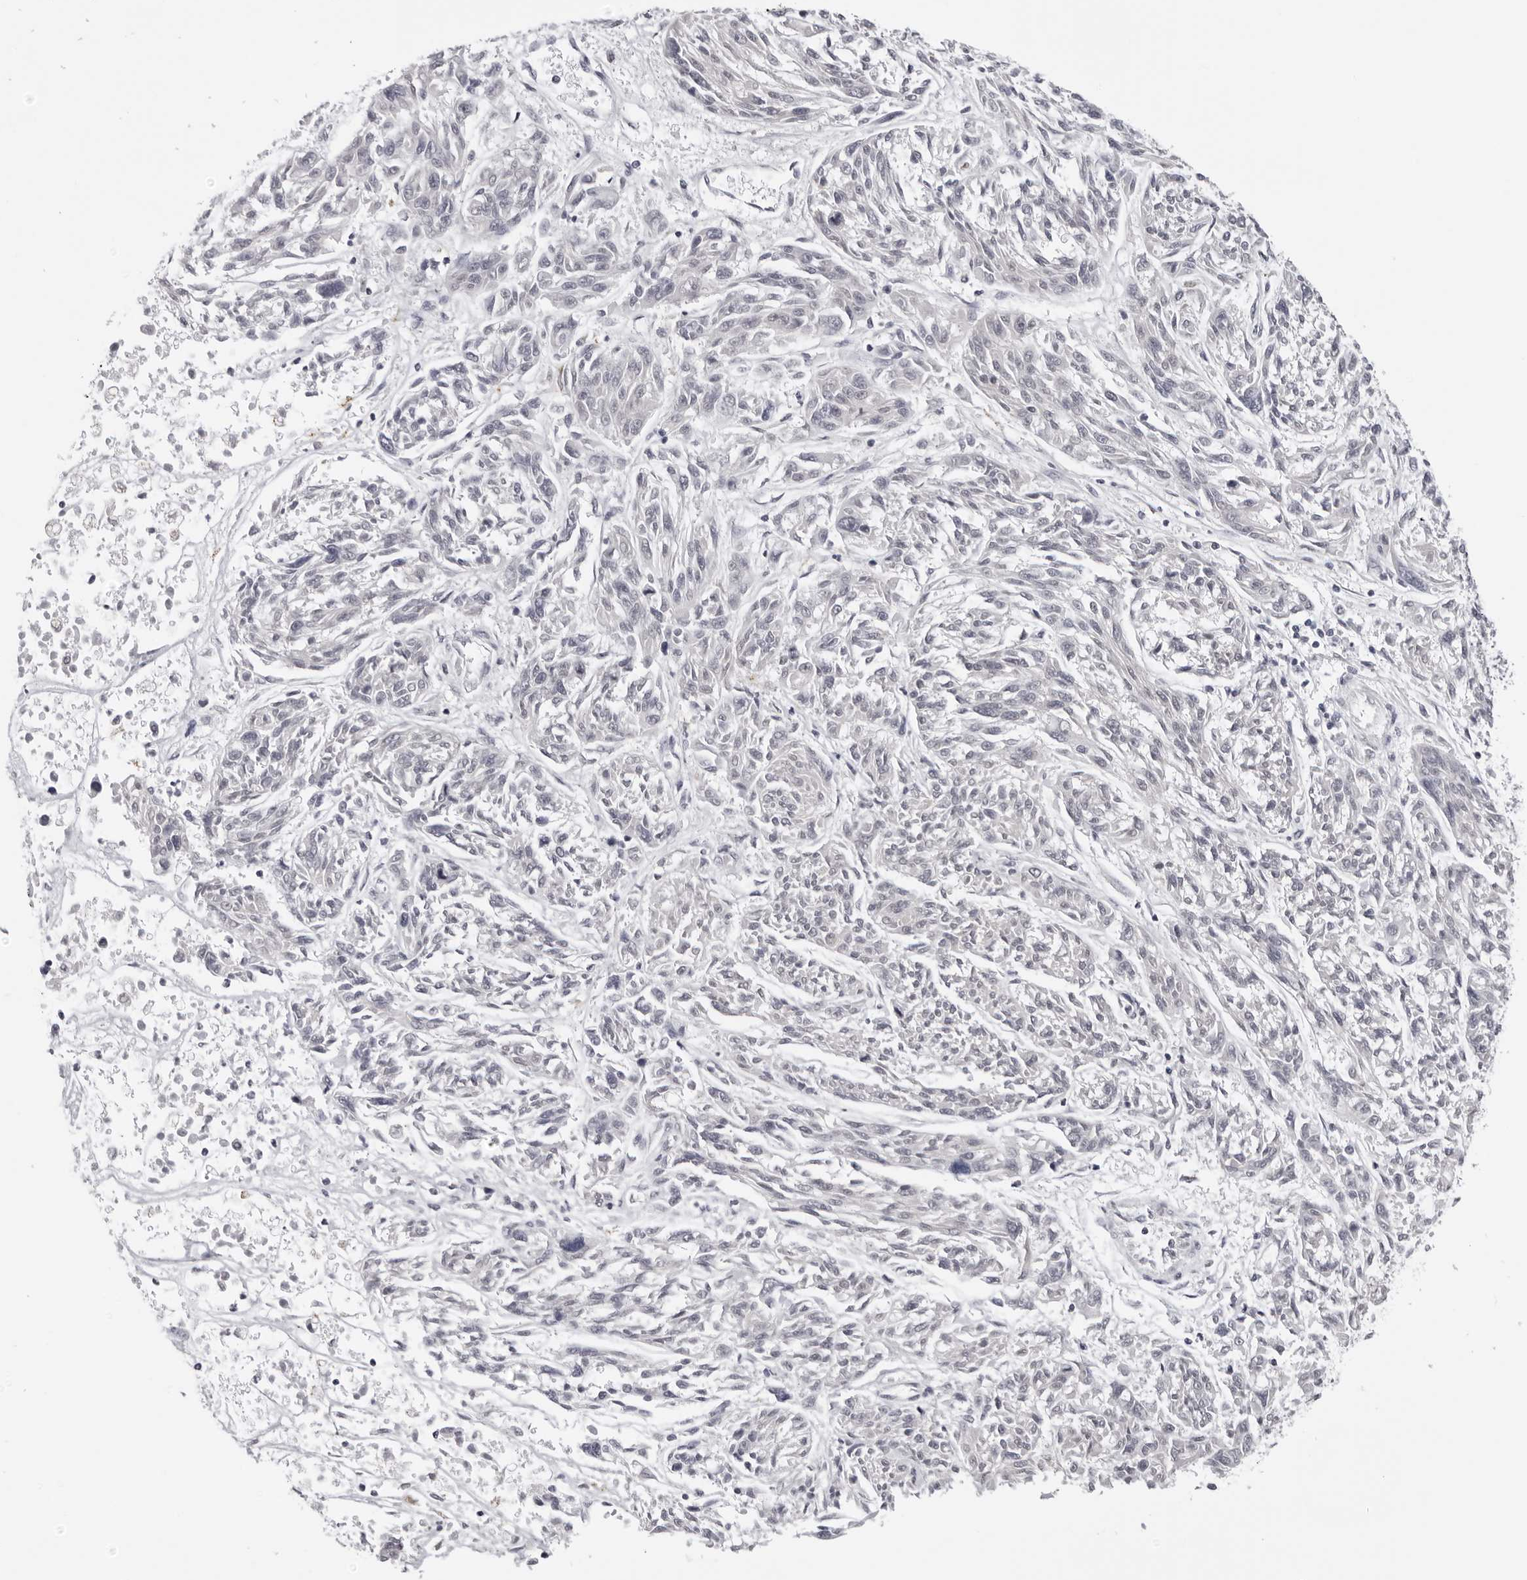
{"staining": {"intensity": "negative", "quantity": "none", "location": "none"}, "tissue": "melanoma", "cell_type": "Tumor cells", "image_type": "cancer", "snomed": [{"axis": "morphology", "description": "Malignant melanoma, NOS"}, {"axis": "topography", "description": "Skin"}], "caption": "This image is of malignant melanoma stained with immunohistochemistry (IHC) to label a protein in brown with the nuclei are counter-stained blue. There is no expression in tumor cells. (DAB (3,3'-diaminobenzidine) IHC, high magnification).", "gene": "PRUNE1", "patient": {"sex": "male", "age": 53}}